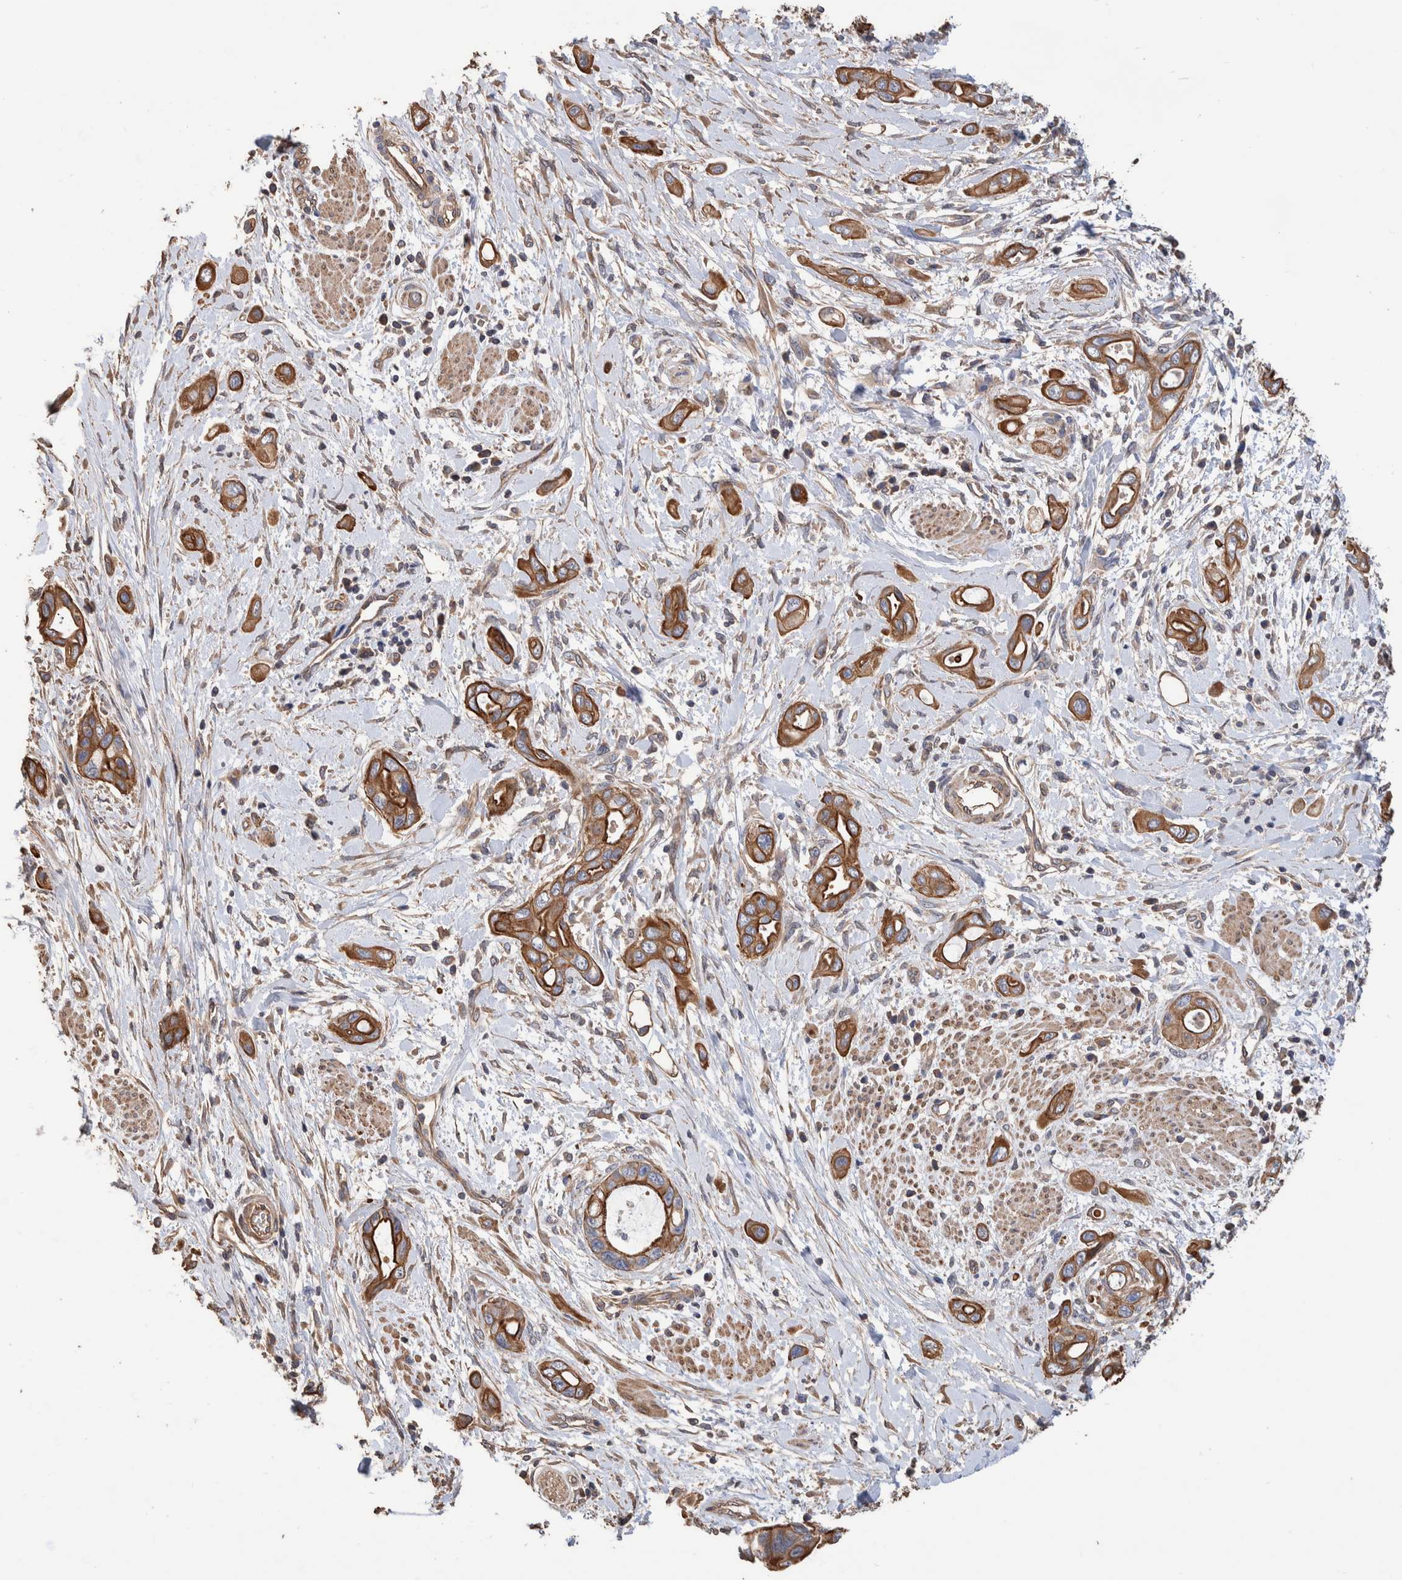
{"staining": {"intensity": "strong", "quantity": ">75%", "location": "cytoplasmic/membranous"}, "tissue": "pancreatic cancer", "cell_type": "Tumor cells", "image_type": "cancer", "snomed": [{"axis": "morphology", "description": "Adenocarcinoma, NOS"}, {"axis": "topography", "description": "Pancreas"}], "caption": "Adenocarcinoma (pancreatic) tissue demonstrates strong cytoplasmic/membranous staining in approximately >75% of tumor cells, visualized by immunohistochemistry.", "gene": "SLC45A4", "patient": {"sex": "male", "age": 59}}